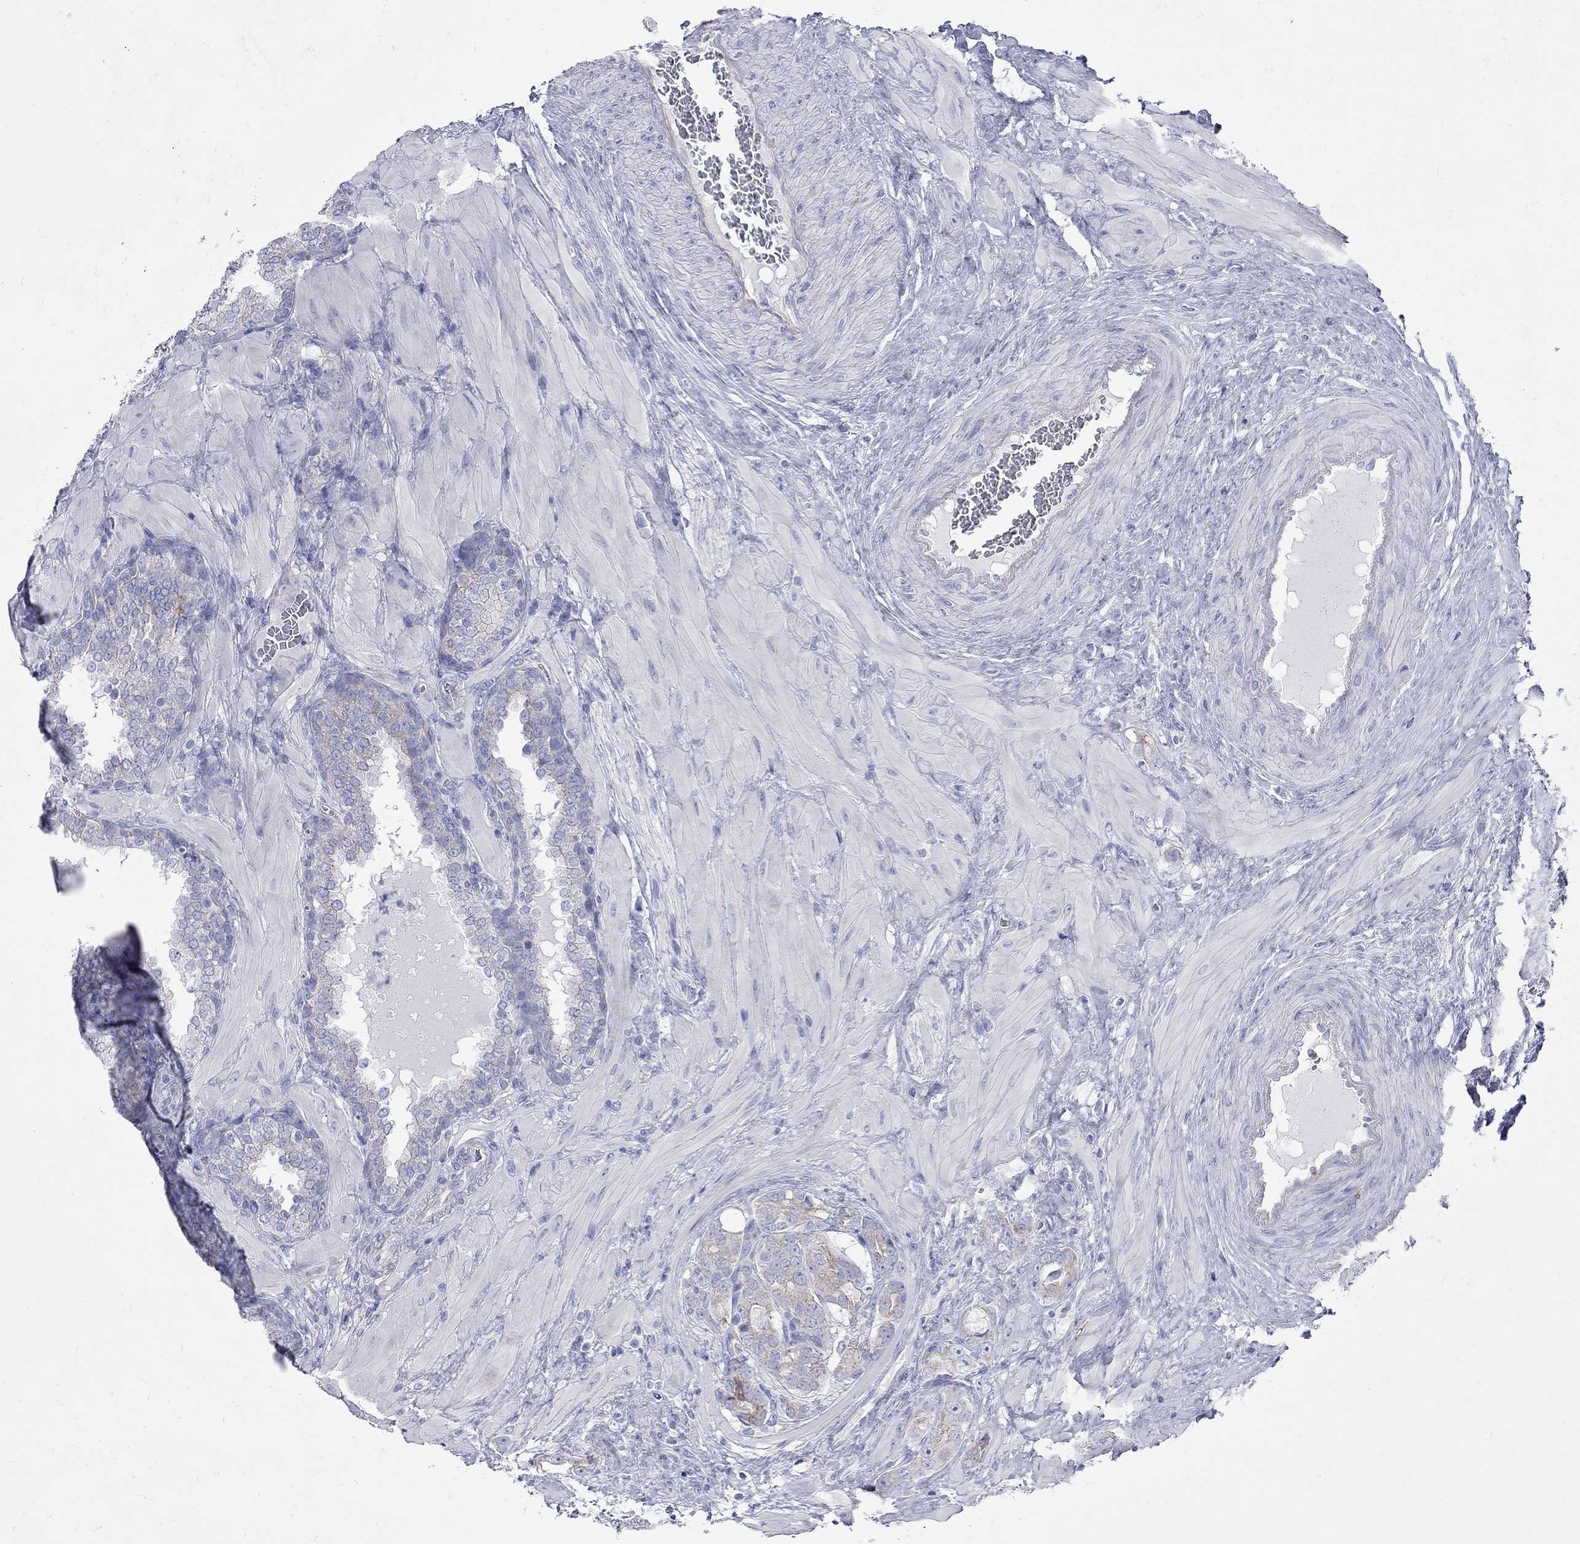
{"staining": {"intensity": "weak", "quantity": "25%-75%", "location": "cytoplasmic/membranous"}, "tissue": "prostate cancer", "cell_type": "Tumor cells", "image_type": "cancer", "snomed": [{"axis": "morphology", "description": "Adenocarcinoma, NOS"}, {"axis": "topography", "description": "Prostate"}], "caption": "Tumor cells display low levels of weak cytoplasmic/membranous positivity in about 25%-75% of cells in human adenocarcinoma (prostate).", "gene": "PDZD3", "patient": {"sex": "male", "age": 57}}